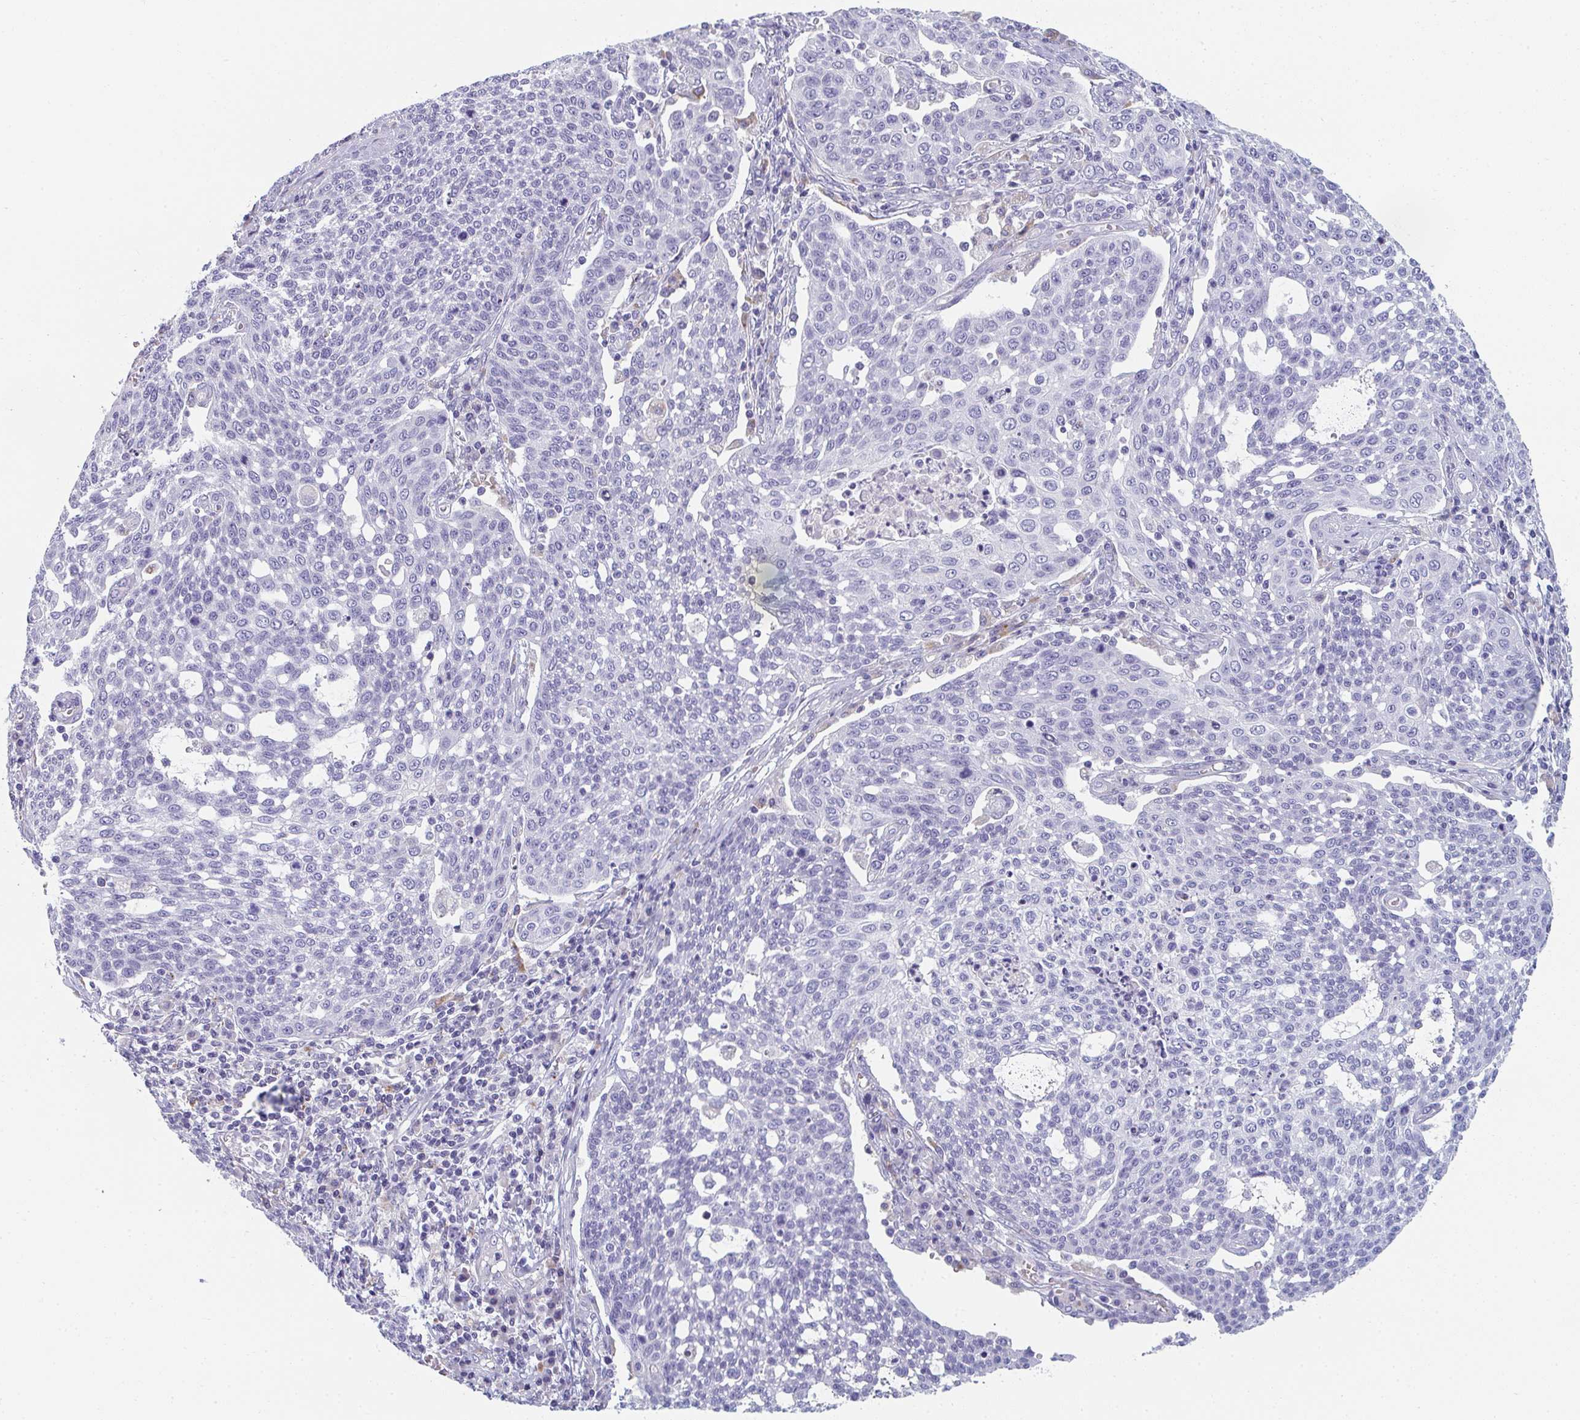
{"staining": {"intensity": "negative", "quantity": "none", "location": "none"}, "tissue": "cervical cancer", "cell_type": "Tumor cells", "image_type": "cancer", "snomed": [{"axis": "morphology", "description": "Squamous cell carcinoma, NOS"}, {"axis": "topography", "description": "Cervix"}], "caption": "Immunohistochemical staining of human cervical squamous cell carcinoma displays no significant expression in tumor cells.", "gene": "EIF1AD", "patient": {"sex": "female", "age": 34}}